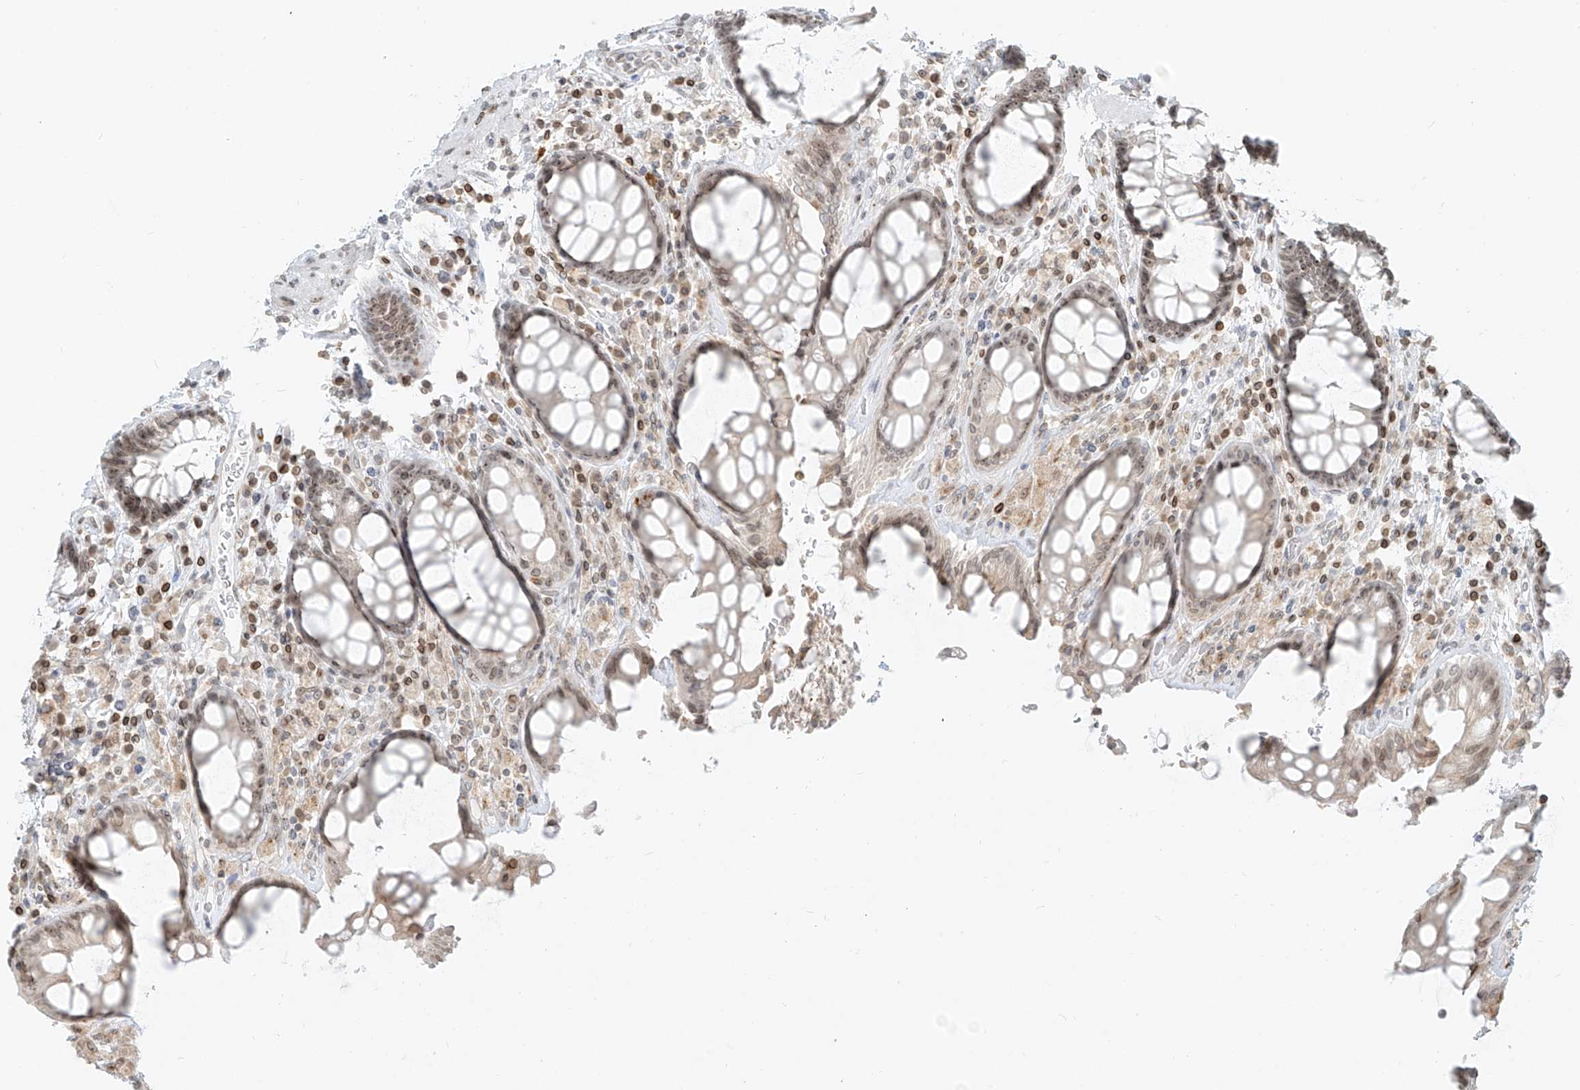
{"staining": {"intensity": "weak", "quantity": "25%-75%", "location": "nuclear"}, "tissue": "rectum", "cell_type": "Glandular cells", "image_type": "normal", "snomed": [{"axis": "morphology", "description": "Normal tissue, NOS"}, {"axis": "topography", "description": "Rectum"}], "caption": "IHC image of normal rectum: human rectum stained using immunohistochemistry reveals low levels of weak protein expression localized specifically in the nuclear of glandular cells, appearing as a nuclear brown color.", "gene": "SAMD15", "patient": {"sex": "male", "age": 64}}